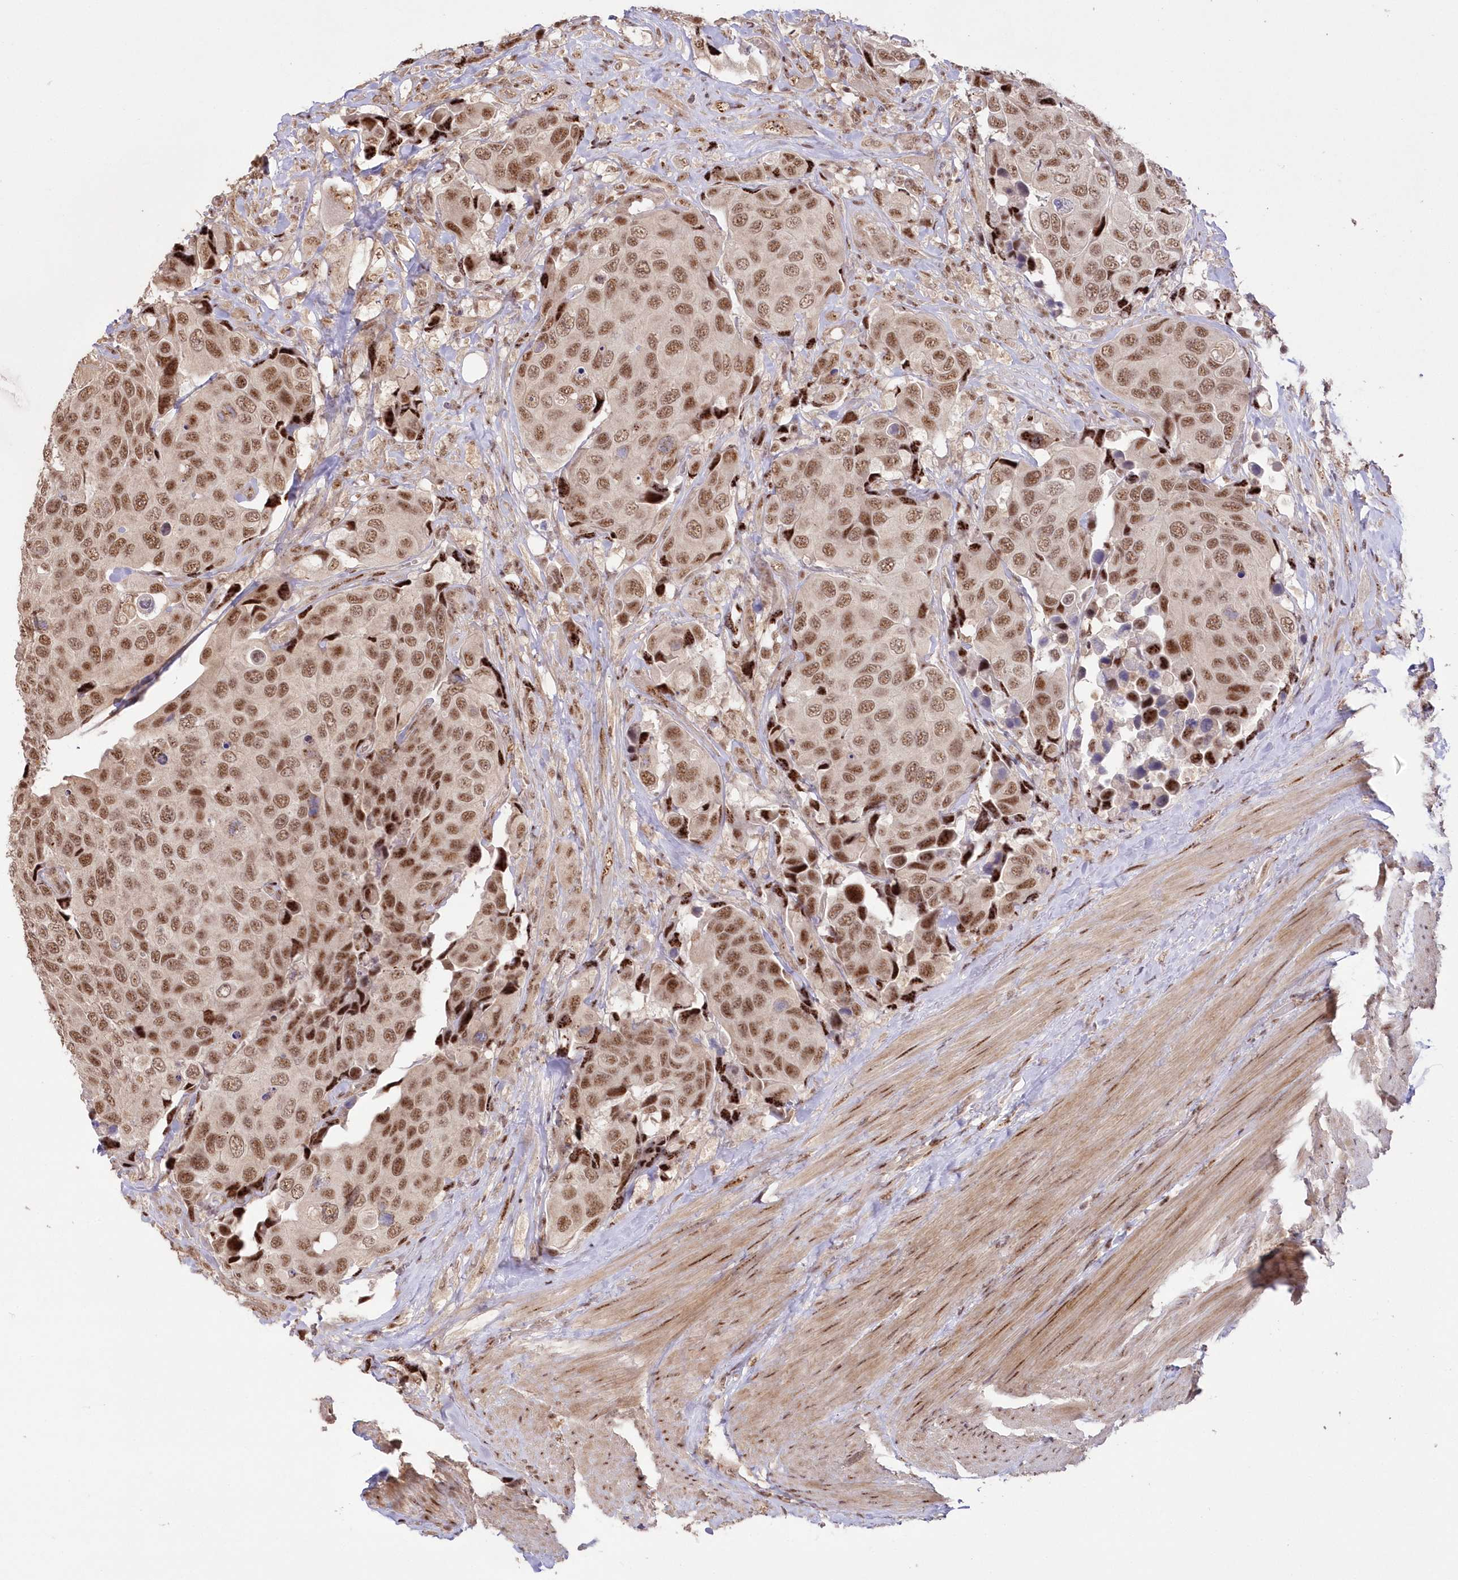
{"staining": {"intensity": "moderate", "quantity": ">75%", "location": "nuclear"}, "tissue": "urothelial cancer", "cell_type": "Tumor cells", "image_type": "cancer", "snomed": [{"axis": "morphology", "description": "Urothelial carcinoma, High grade"}, {"axis": "topography", "description": "Urinary bladder"}], "caption": "Human high-grade urothelial carcinoma stained with a brown dye displays moderate nuclear positive positivity in approximately >75% of tumor cells.", "gene": "WBP1L", "patient": {"sex": "male", "age": 74}}